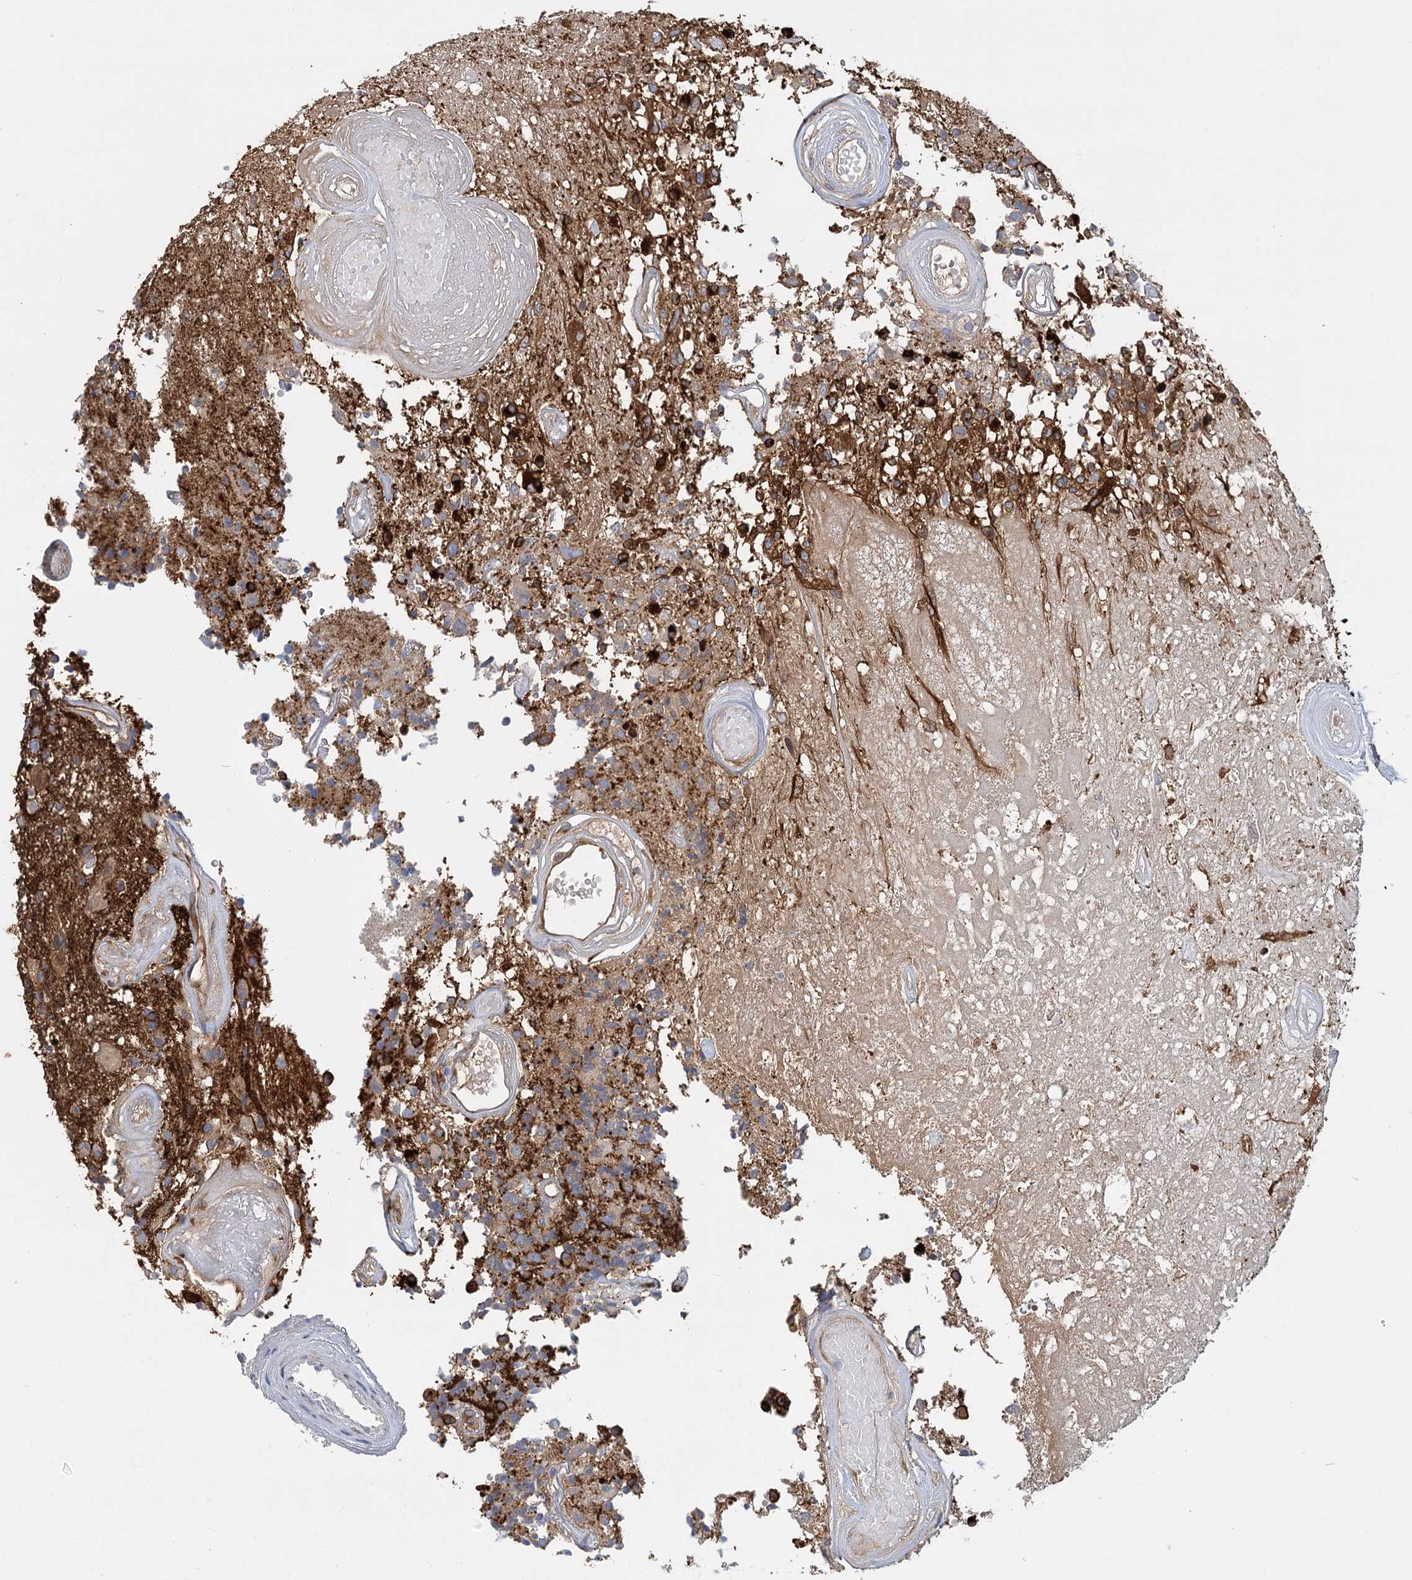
{"staining": {"intensity": "moderate", "quantity": "25%-75%", "location": "cytoplasmic/membranous"}, "tissue": "glioma", "cell_type": "Tumor cells", "image_type": "cancer", "snomed": [{"axis": "morphology", "description": "Glioma, malignant, High grade"}, {"axis": "morphology", "description": "Glioblastoma, NOS"}, {"axis": "topography", "description": "Brain"}], "caption": "Glioblastoma stained for a protein demonstrates moderate cytoplasmic/membranous positivity in tumor cells.", "gene": "GUSB", "patient": {"sex": "male", "age": 60}}